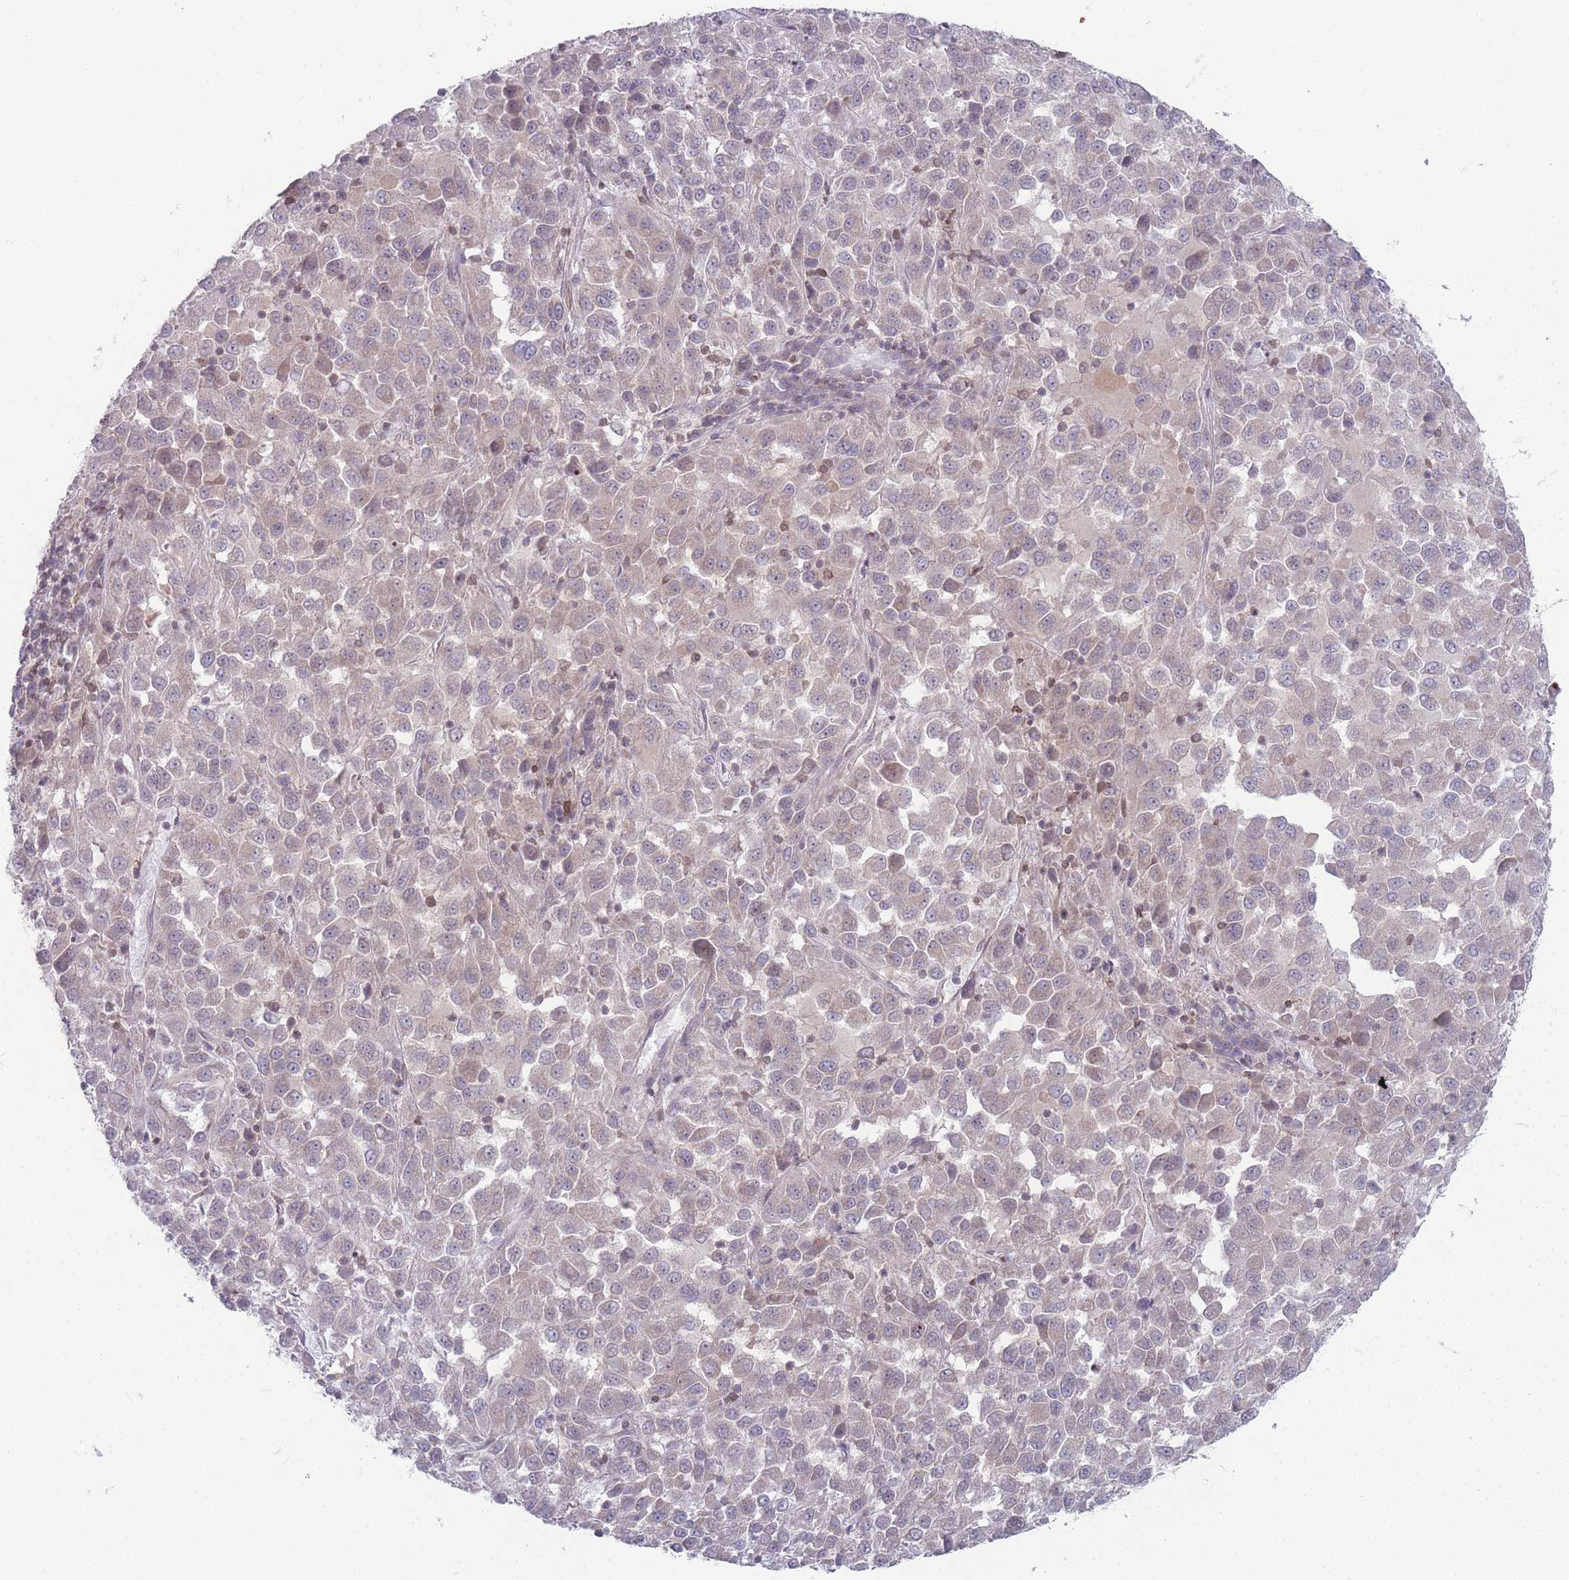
{"staining": {"intensity": "weak", "quantity": "<25%", "location": "cytoplasmic/membranous"}, "tissue": "melanoma", "cell_type": "Tumor cells", "image_type": "cancer", "snomed": [{"axis": "morphology", "description": "Malignant melanoma, Metastatic site"}, {"axis": "topography", "description": "Lung"}], "caption": "Immunohistochemistry photomicrograph of melanoma stained for a protein (brown), which reveals no staining in tumor cells. (Stains: DAB immunohistochemistry with hematoxylin counter stain, Microscopy: brightfield microscopy at high magnification).", "gene": "VRK2", "patient": {"sex": "male", "age": 64}}